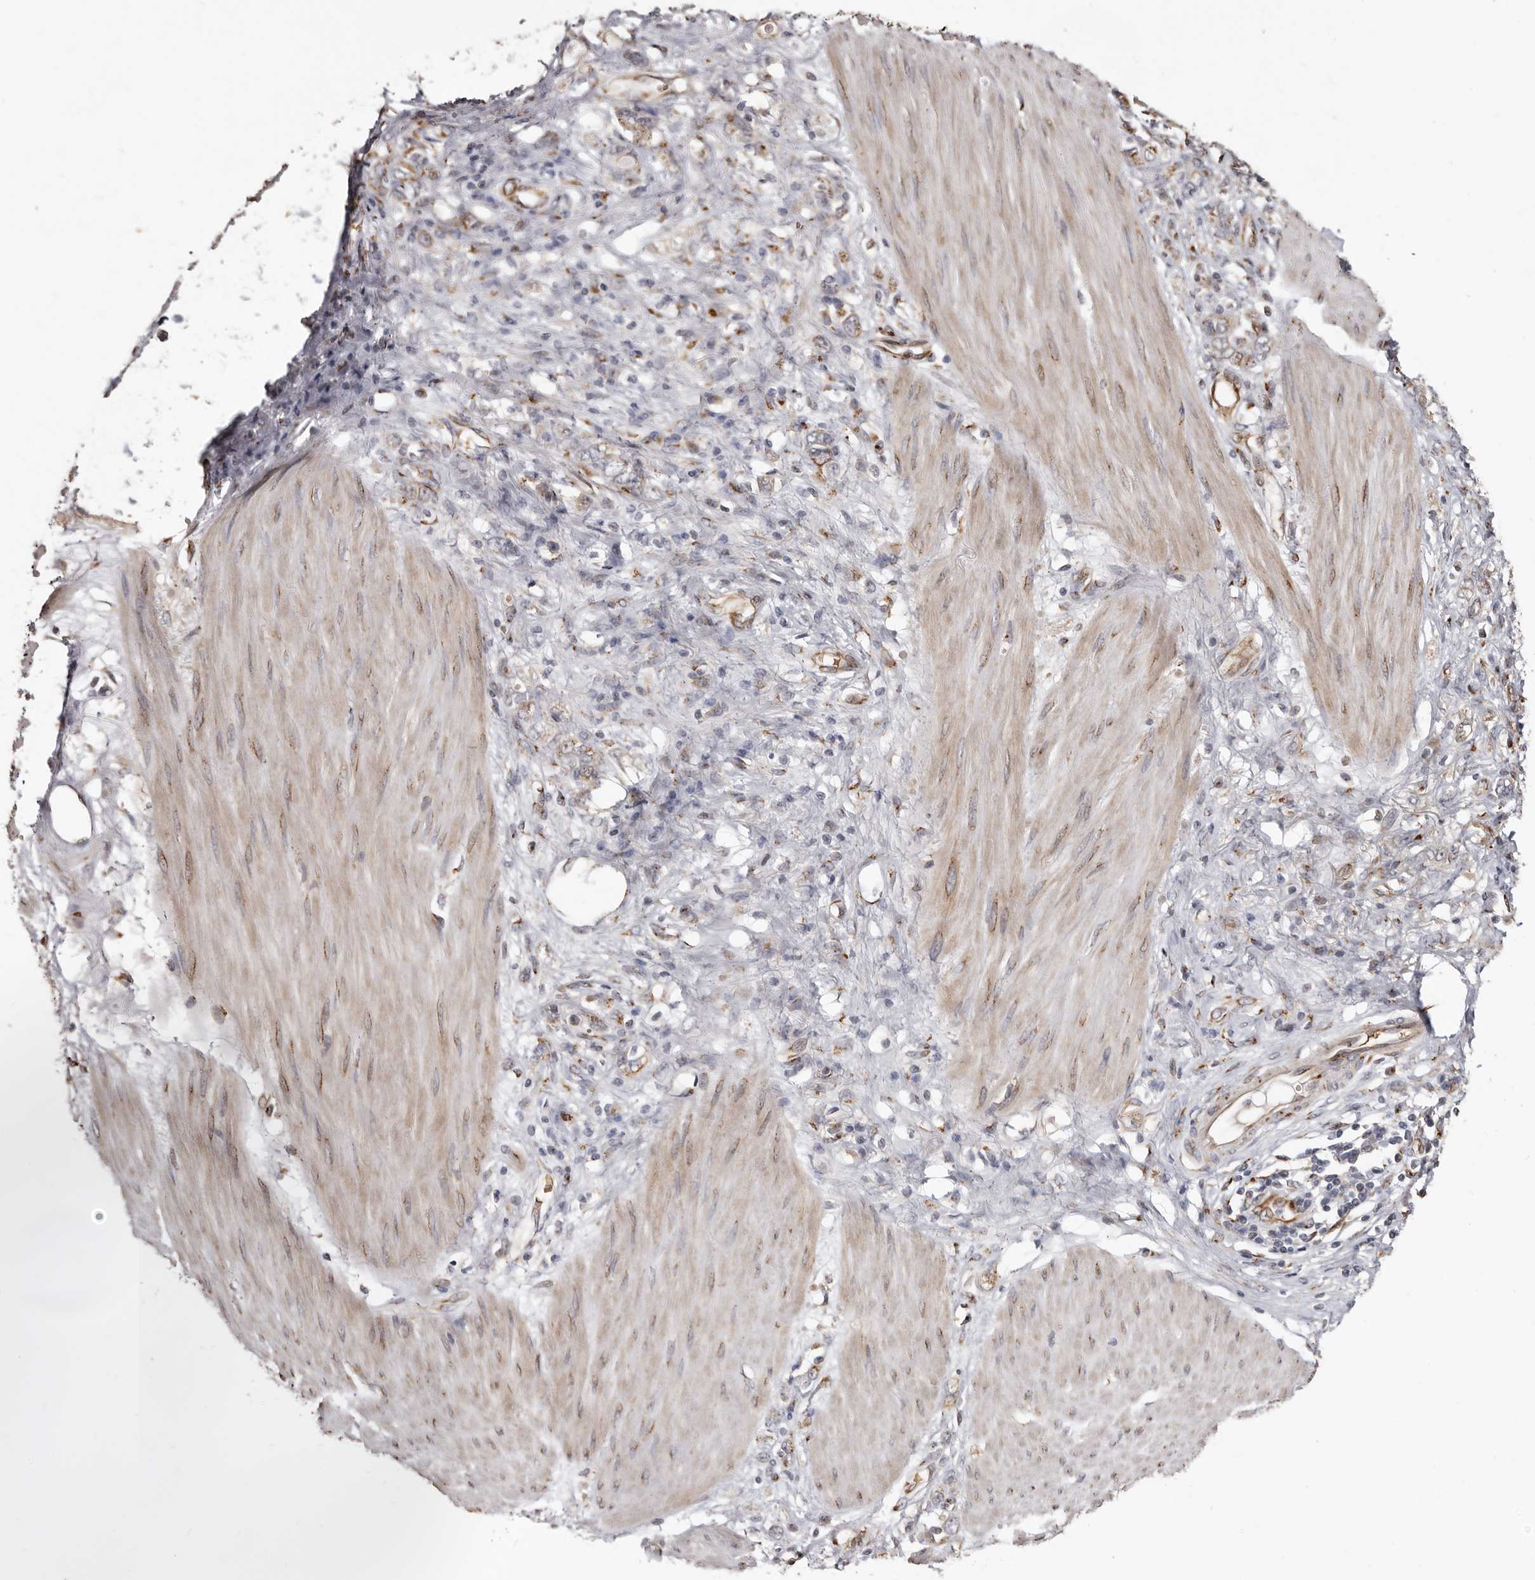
{"staining": {"intensity": "weak", "quantity": "25%-75%", "location": "cytoplasmic/membranous"}, "tissue": "stomach cancer", "cell_type": "Tumor cells", "image_type": "cancer", "snomed": [{"axis": "morphology", "description": "Adenocarcinoma, NOS"}, {"axis": "topography", "description": "Stomach"}], "caption": "DAB immunohistochemical staining of adenocarcinoma (stomach) exhibits weak cytoplasmic/membranous protein staining in about 25%-75% of tumor cells.", "gene": "ENTREP1", "patient": {"sex": "female", "age": 76}}